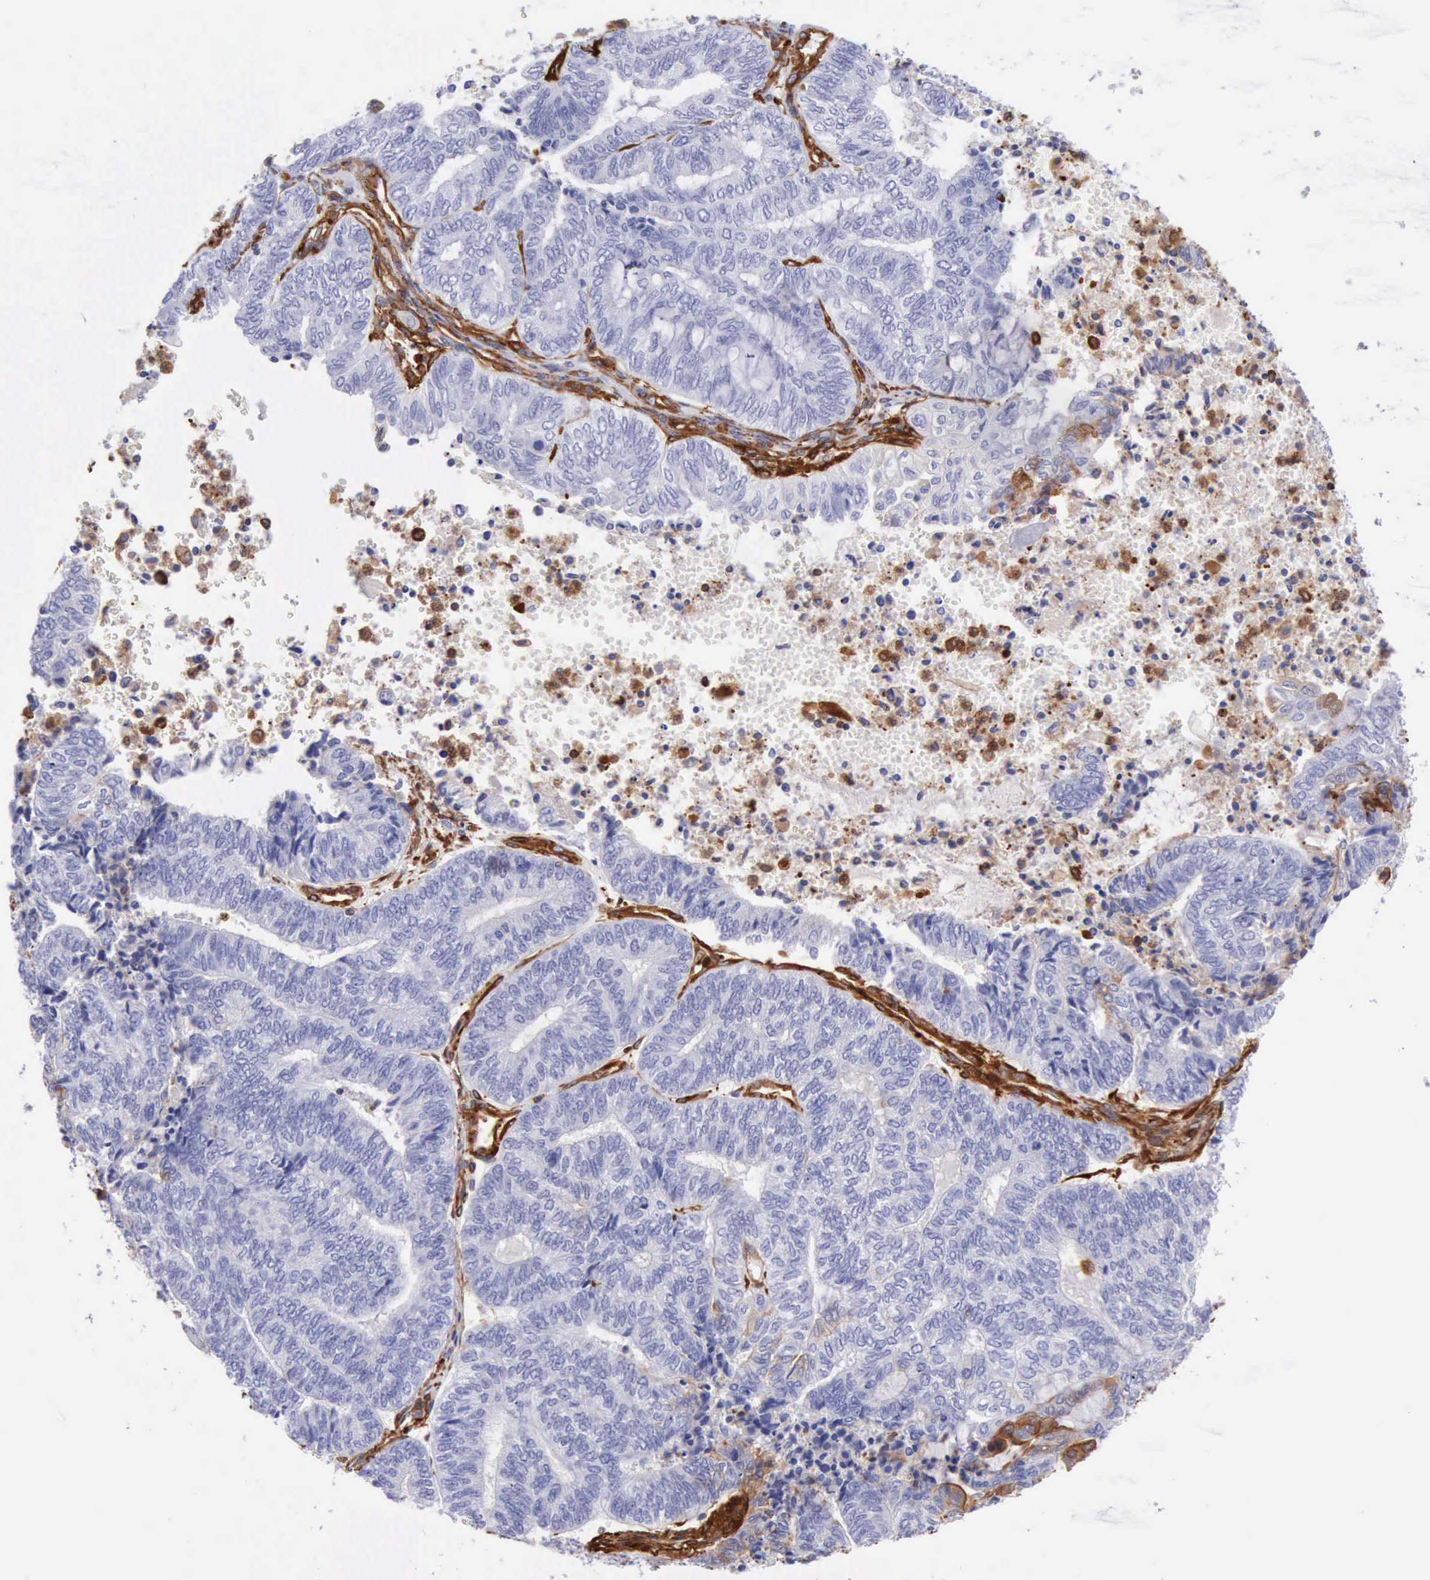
{"staining": {"intensity": "negative", "quantity": "none", "location": "none"}, "tissue": "endometrial cancer", "cell_type": "Tumor cells", "image_type": "cancer", "snomed": [{"axis": "morphology", "description": "Adenocarcinoma, NOS"}, {"axis": "topography", "description": "Uterus"}, {"axis": "topography", "description": "Endometrium"}], "caption": "High power microscopy histopathology image of an immunohistochemistry photomicrograph of endometrial cancer (adenocarcinoma), revealing no significant positivity in tumor cells. (Stains: DAB (3,3'-diaminobenzidine) IHC with hematoxylin counter stain, Microscopy: brightfield microscopy at high magnification).", "gene": "FLNA", "patient": {"sex": "female", "age": 70}}